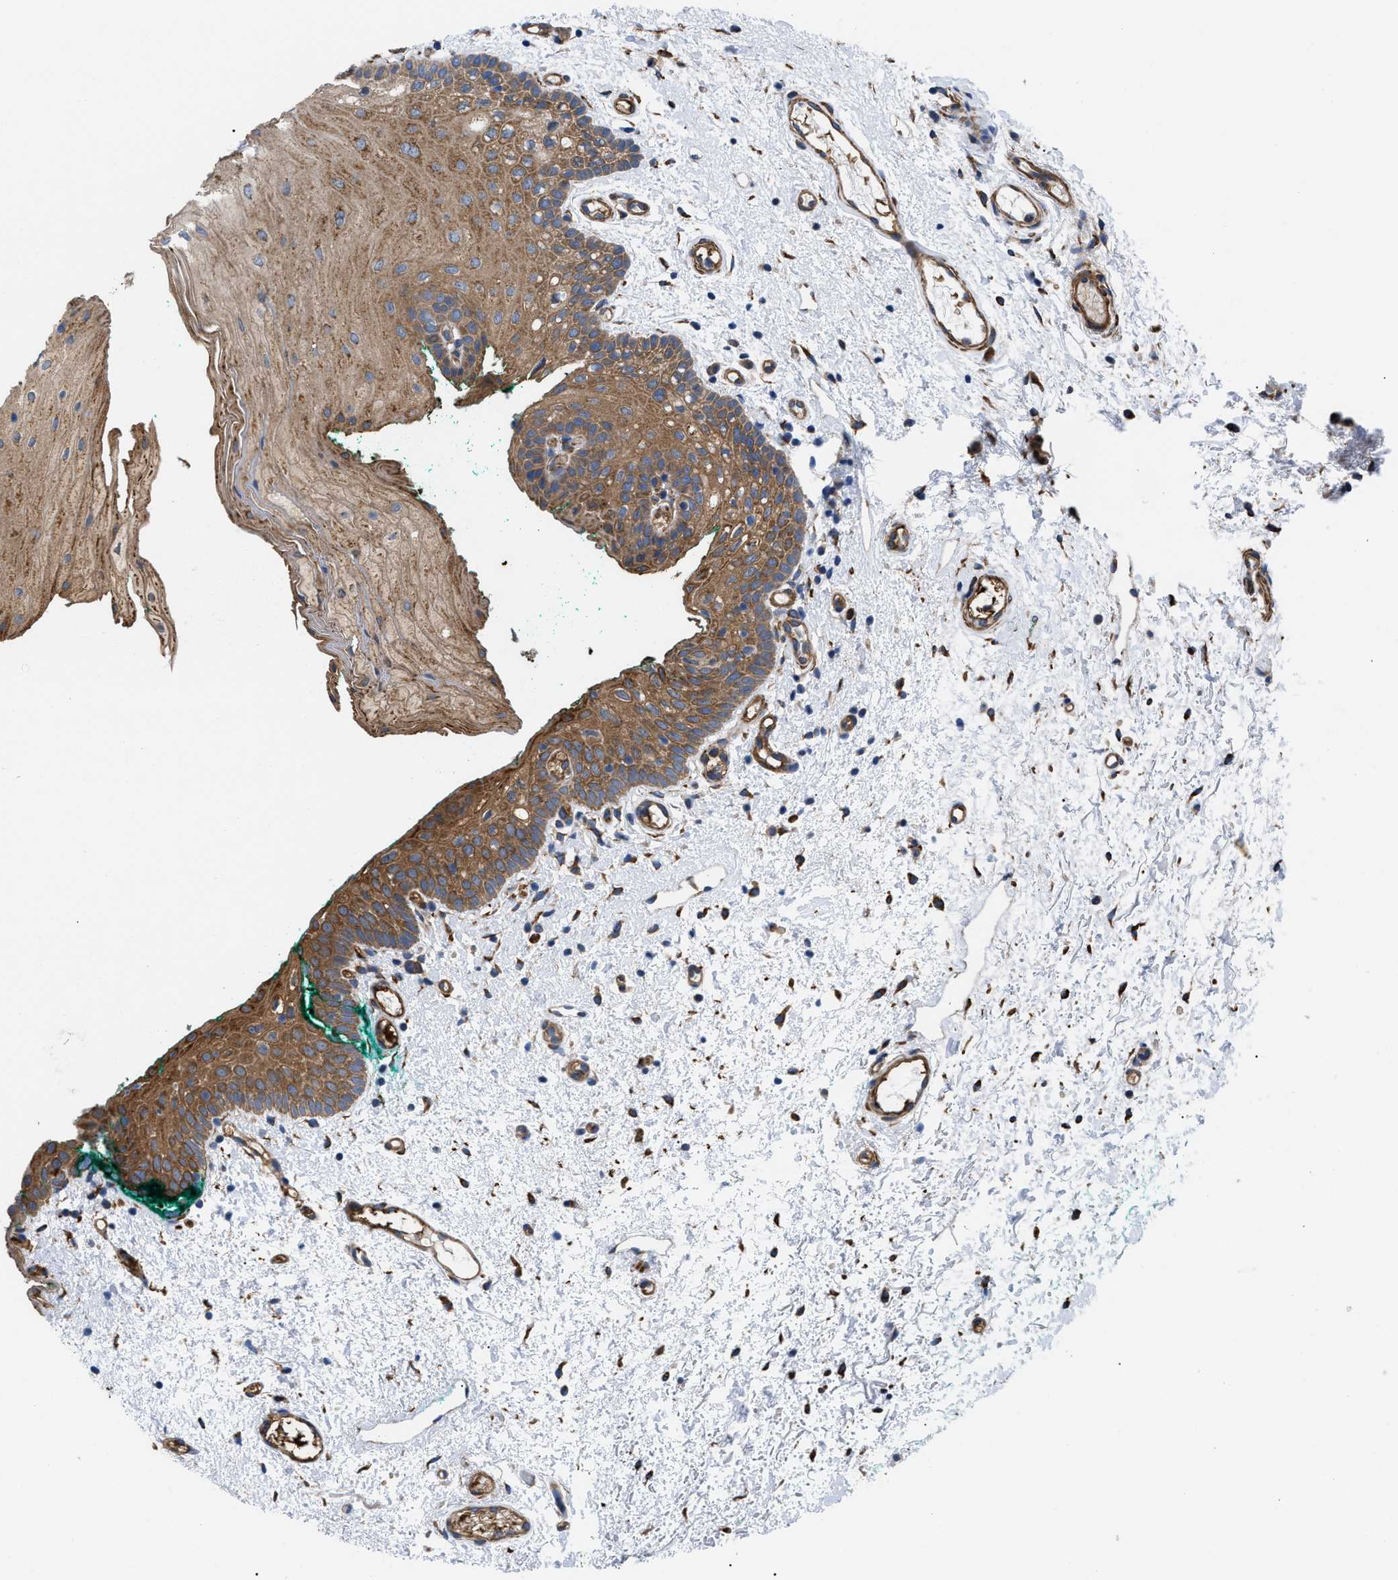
{"staining": {"intensity": "moderate", "quantity": ">75%", "location": "cytoplasmic/membranous"}, "tissue": "oral mucosa", "cell_type": "Squamous epithelial cells", "image_type": "normal", "snomed": [{"axis": "morphology", "description": "Normal tissue, NOS"}, {"axis": "morphology", "description": "Squamous cell carcinoma, NOS"}, {"axis": "topography", "description": "Oral tissue"}, {"axis": "topography", "description": "Salivary gland"}, {"axis": "topography", "description": "Head-Neck"}], "caption": "IHC image of unremarkable oral mucosa stained for a protein (brown), which reveals medium levels of moderate cytoplasmic/membranous expression in about >75% of squamous epithelial cells.", "gene": "MYO10", "patient": {"sex": "female", "age": 62}}